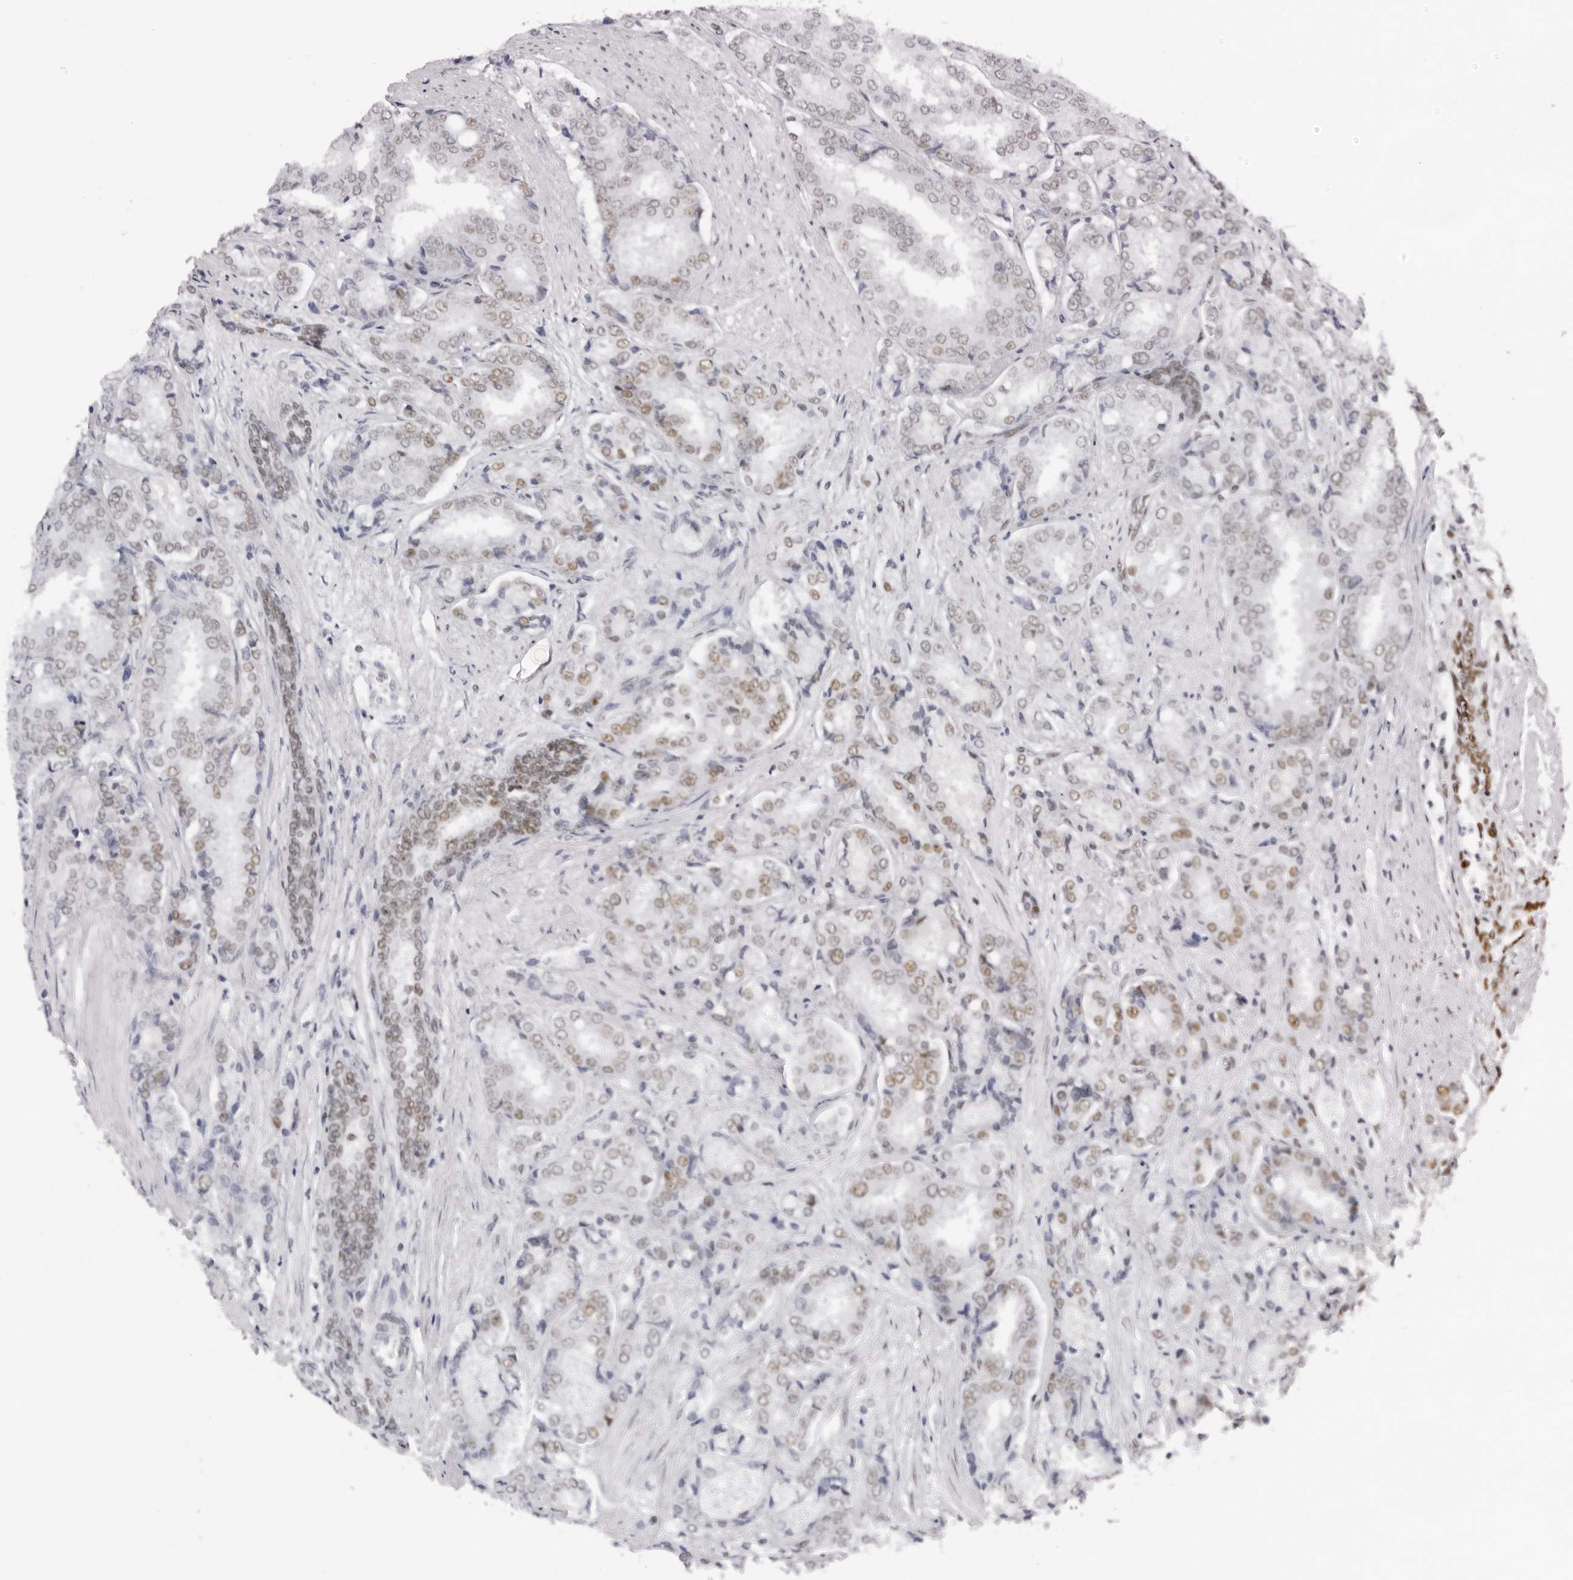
{"staining": {"intensity": "weak", "quantity": "25%-75%", "location": "nuclear"}, "tissue": "prostate cancer", "cell_type": "Tumor cells", "image_type": "cancer", "snomed": [{"axis": "morphology", "description": "Adenocarcinoma, High grade"}, {"axis": "topography", "description": "Prostate"}], "caption": "Immunohistochemical staining of human prostate cancer demonstrates low levels of weak nuclear protein staining in about 25%-75% of tumor cells.", "gene": "IRF2BP2", "patient": {"sex": "male", "age": 50}}